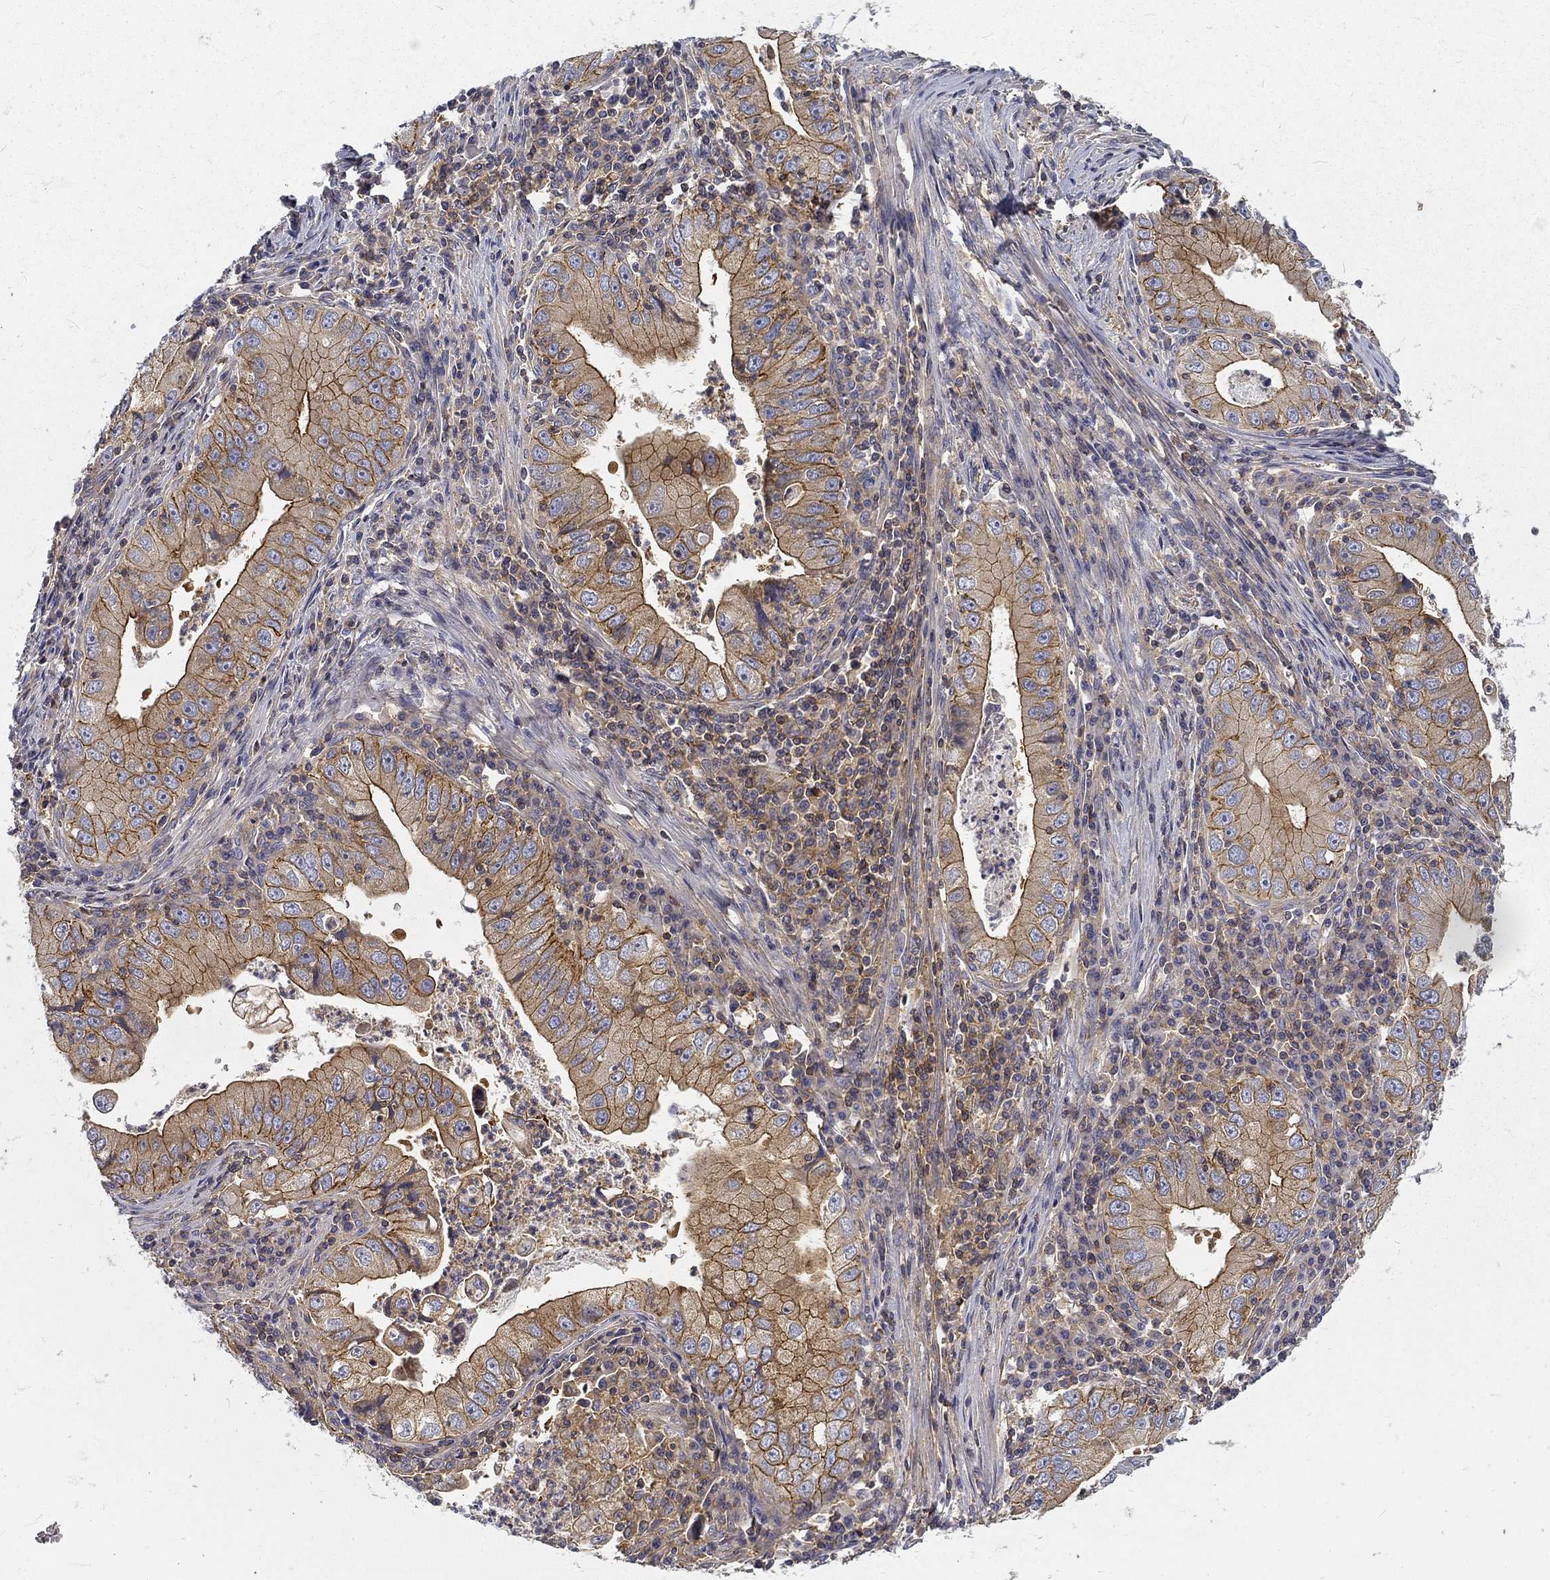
{"staining": {"intensity": "moderate", "quantity": "25%-75%", "location": "cytoplasmic/membranous"}, "tissue": "stomach cancer", "cell_type": "Tumor cells", "image_type": "cancer", "snomed": [{"axis": "morphology", "description": "Adenocarcinoma, NOS"}, {"axis": "topography", "description": "Stomach"}], "caption": "Immunohistochemical staining of human stomach cancer demonstrates medium levels of moderate cytoplasmic/membranous expression in approximately 25%-75% of tumor cells.", "gene": "MTMR11", "patient": {"sex": "male", "age": 76}}